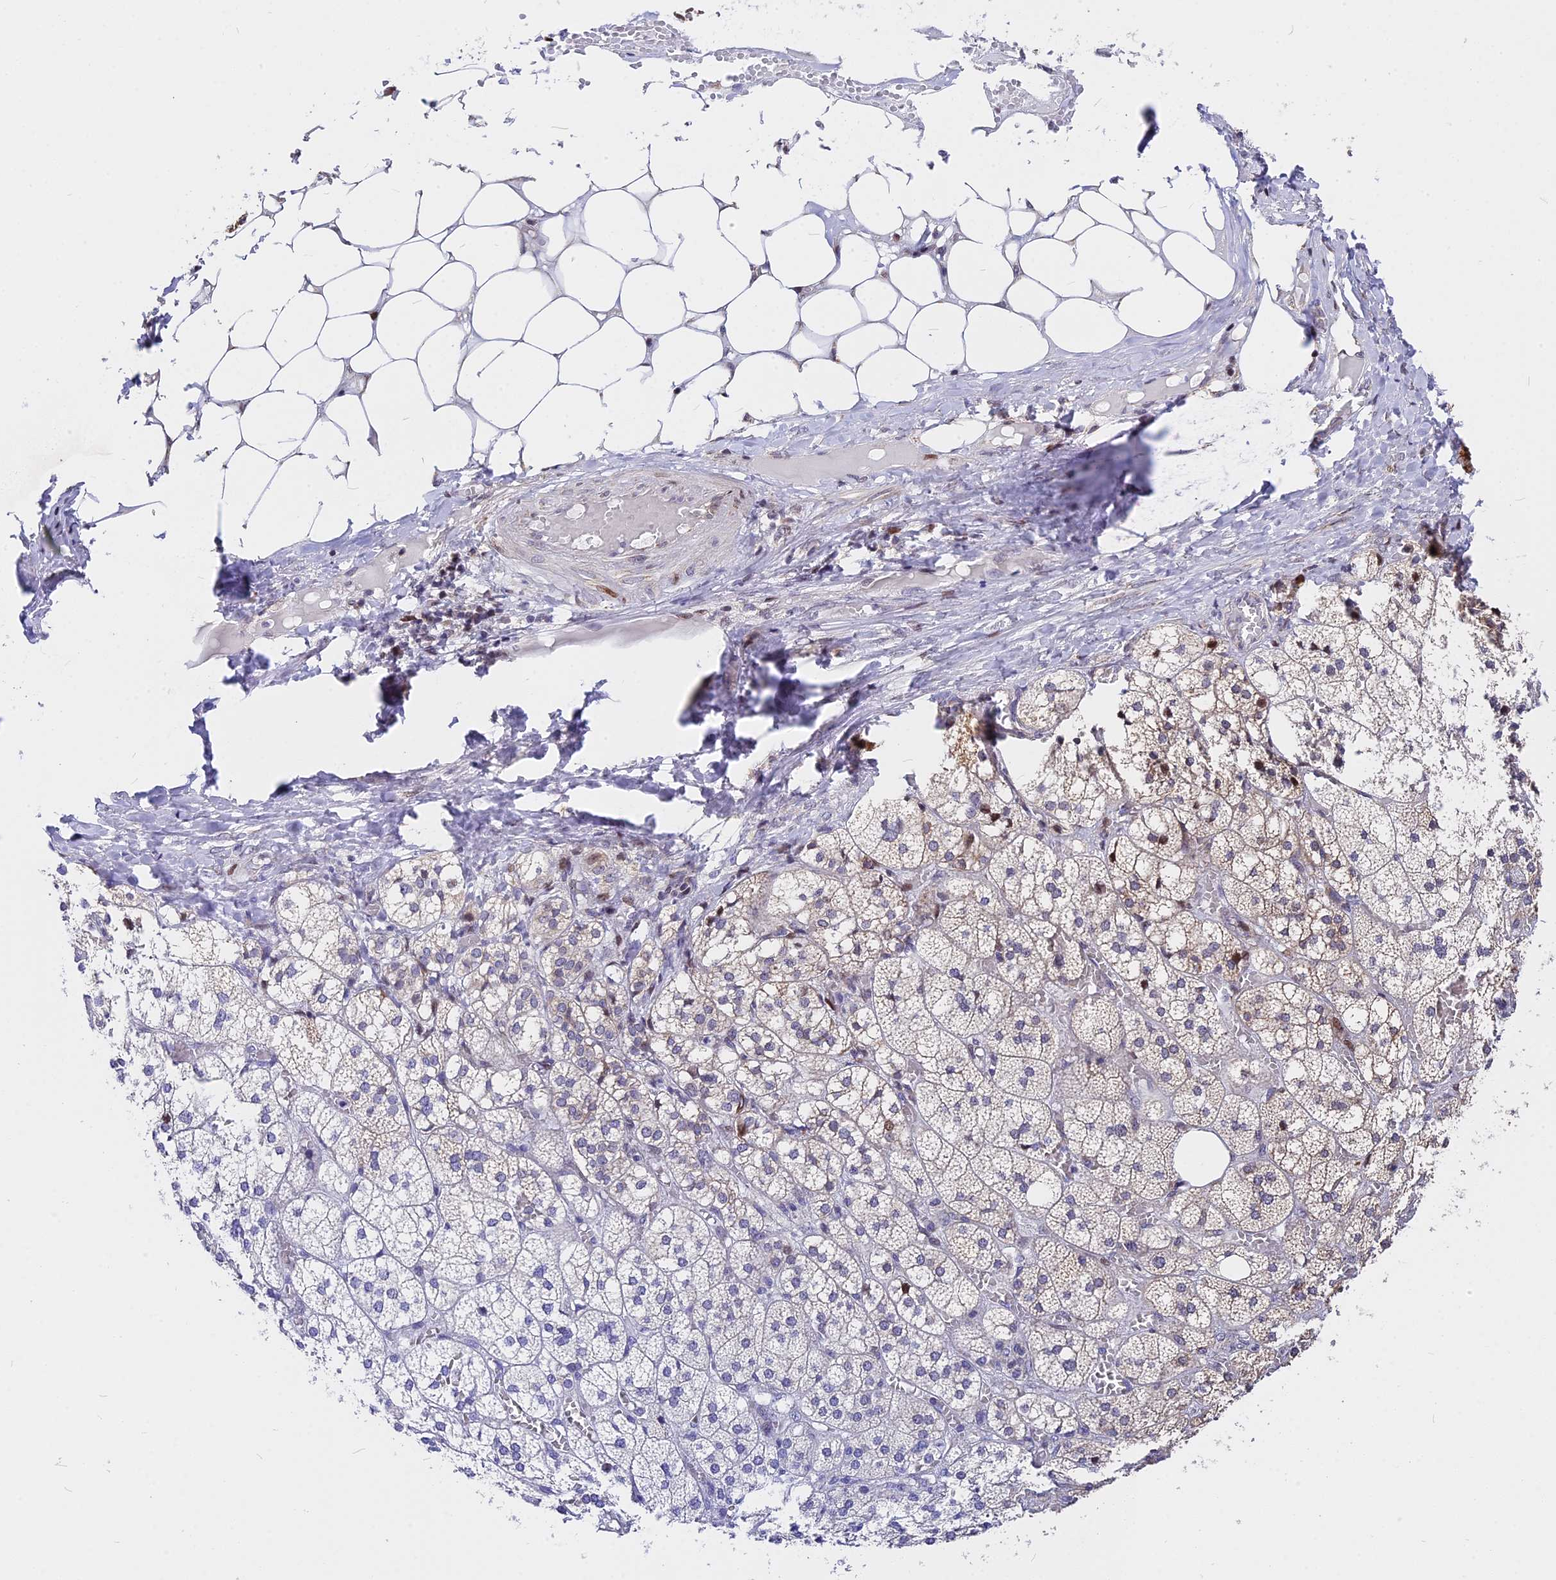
{"staining": {"intensity": "strong", "quantity": "<25%", "location": "cytoplasmic/membranous,nuclear"}, "tissue": "adrenal gland", "cell_type": "Glandular cells", "image_type": "normal", "snomed": [{"axis": "morphology", "description": "Normal tissue, NOS"}, {"axis": "topography", "description": "Adrenal gland"}], "caption": "Brown immunohistochemical staining in normal adrenal gland reveals strong cytoplasmic/membranous,nuclear expression in approximately <25% of glandular cells. (Stains: DAB (3,3'-diaminobenzidine) in brown, nuclei in blue, Microscopy: brightfield microscopy at high magnification).", "gene": "FAM174C", "patient": {"sex": "female", "age": 61}}